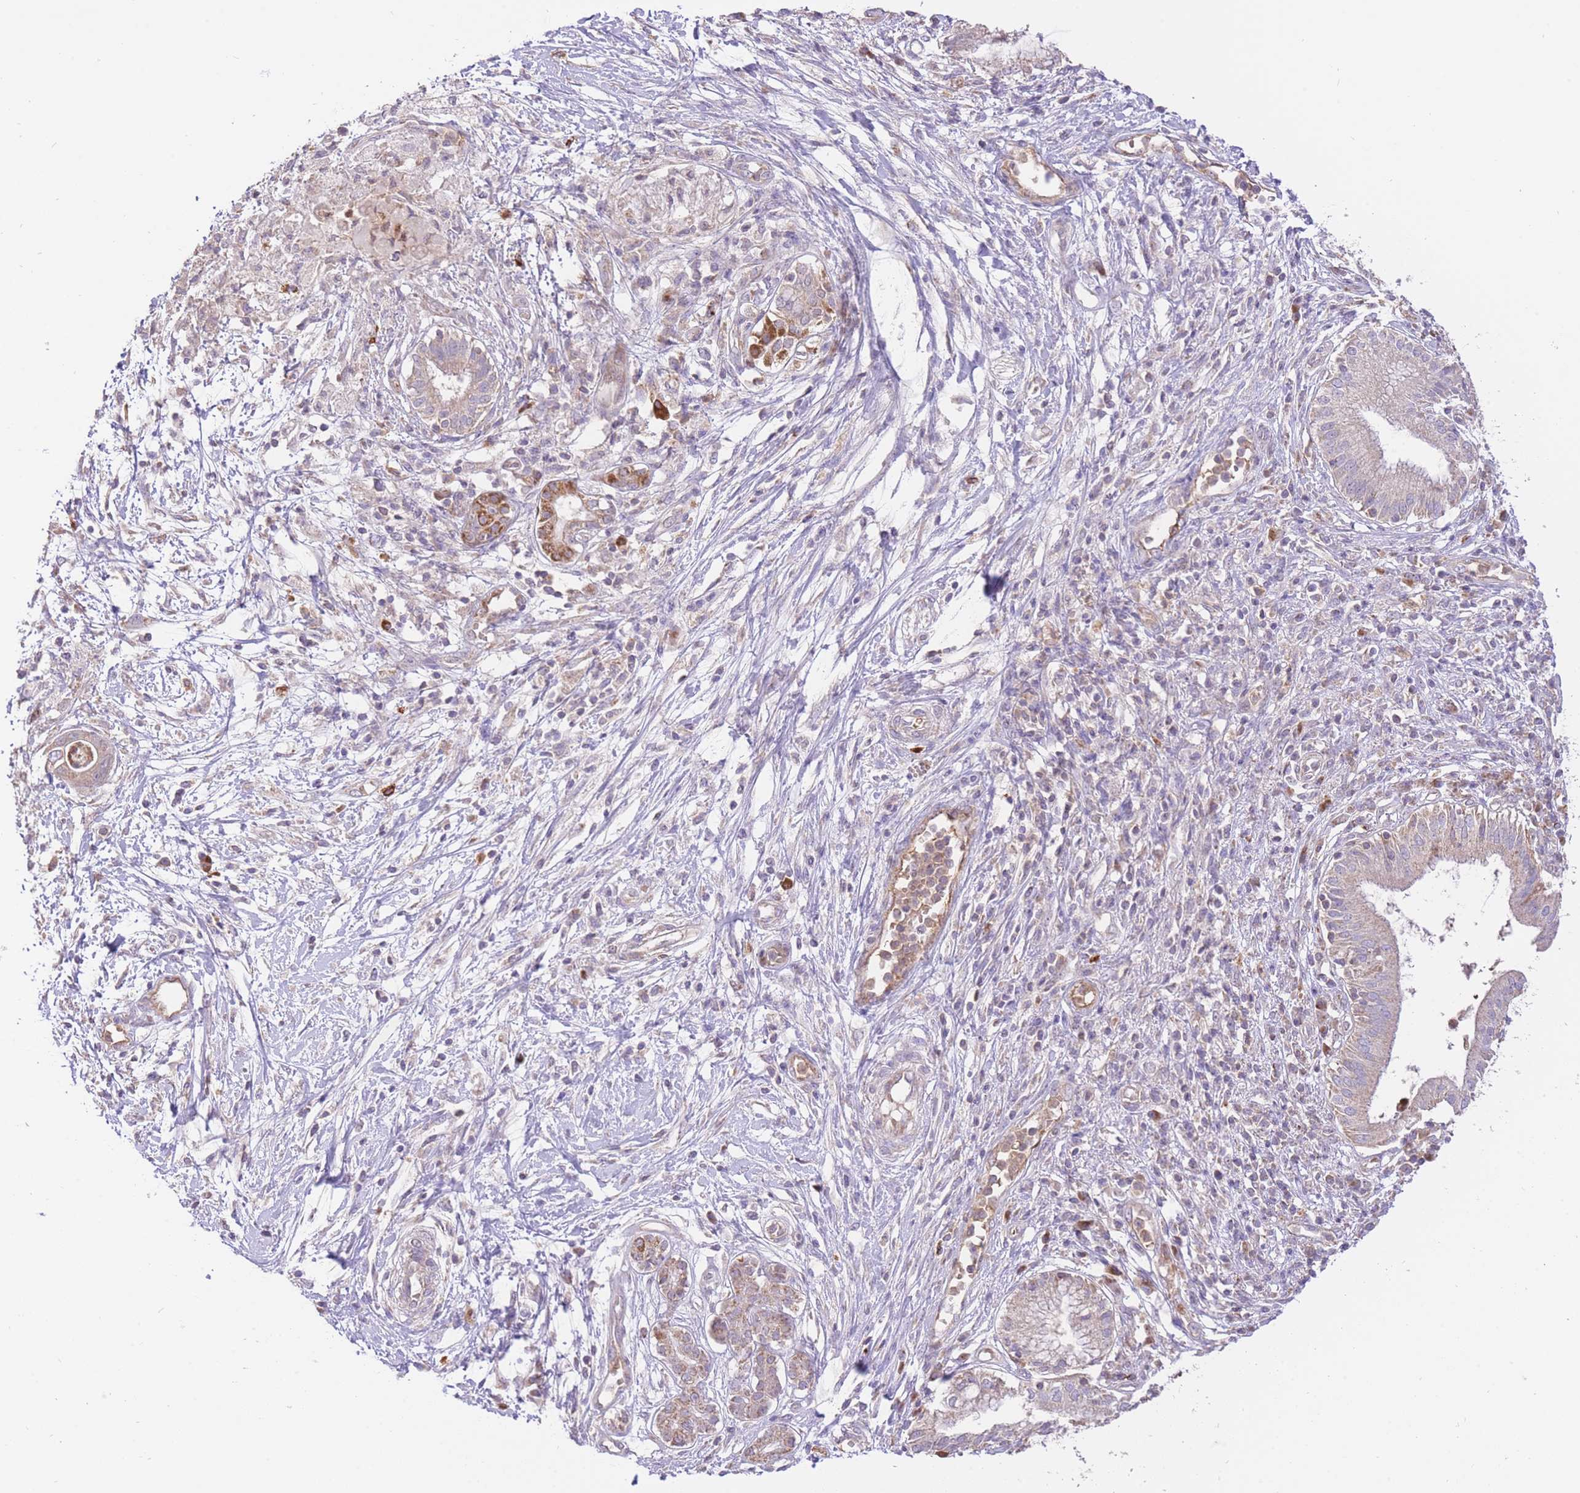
{"staining": {"intensity": "negative", "quantity": "none", "location": "none"}, "tissue": "pancreatic cancer", "cell_type": "Tumor cells", "image_type": "cancer", "snomed": [{"axis": "morphology", "description": "Adenocarcinoma, NOS"}, {"axis": "topography", "description": "Pancreas"}], "caption": "Tumor cells show no significant staining in pancreatic cancer (adenocarcinoma). (DAB (3,3'-diaminobenzidine) immunohistochemistry visualized using brightfield microscopy, high magnification).", "gene": "PREP", "patient": {"sex": "male", "age": 68}}